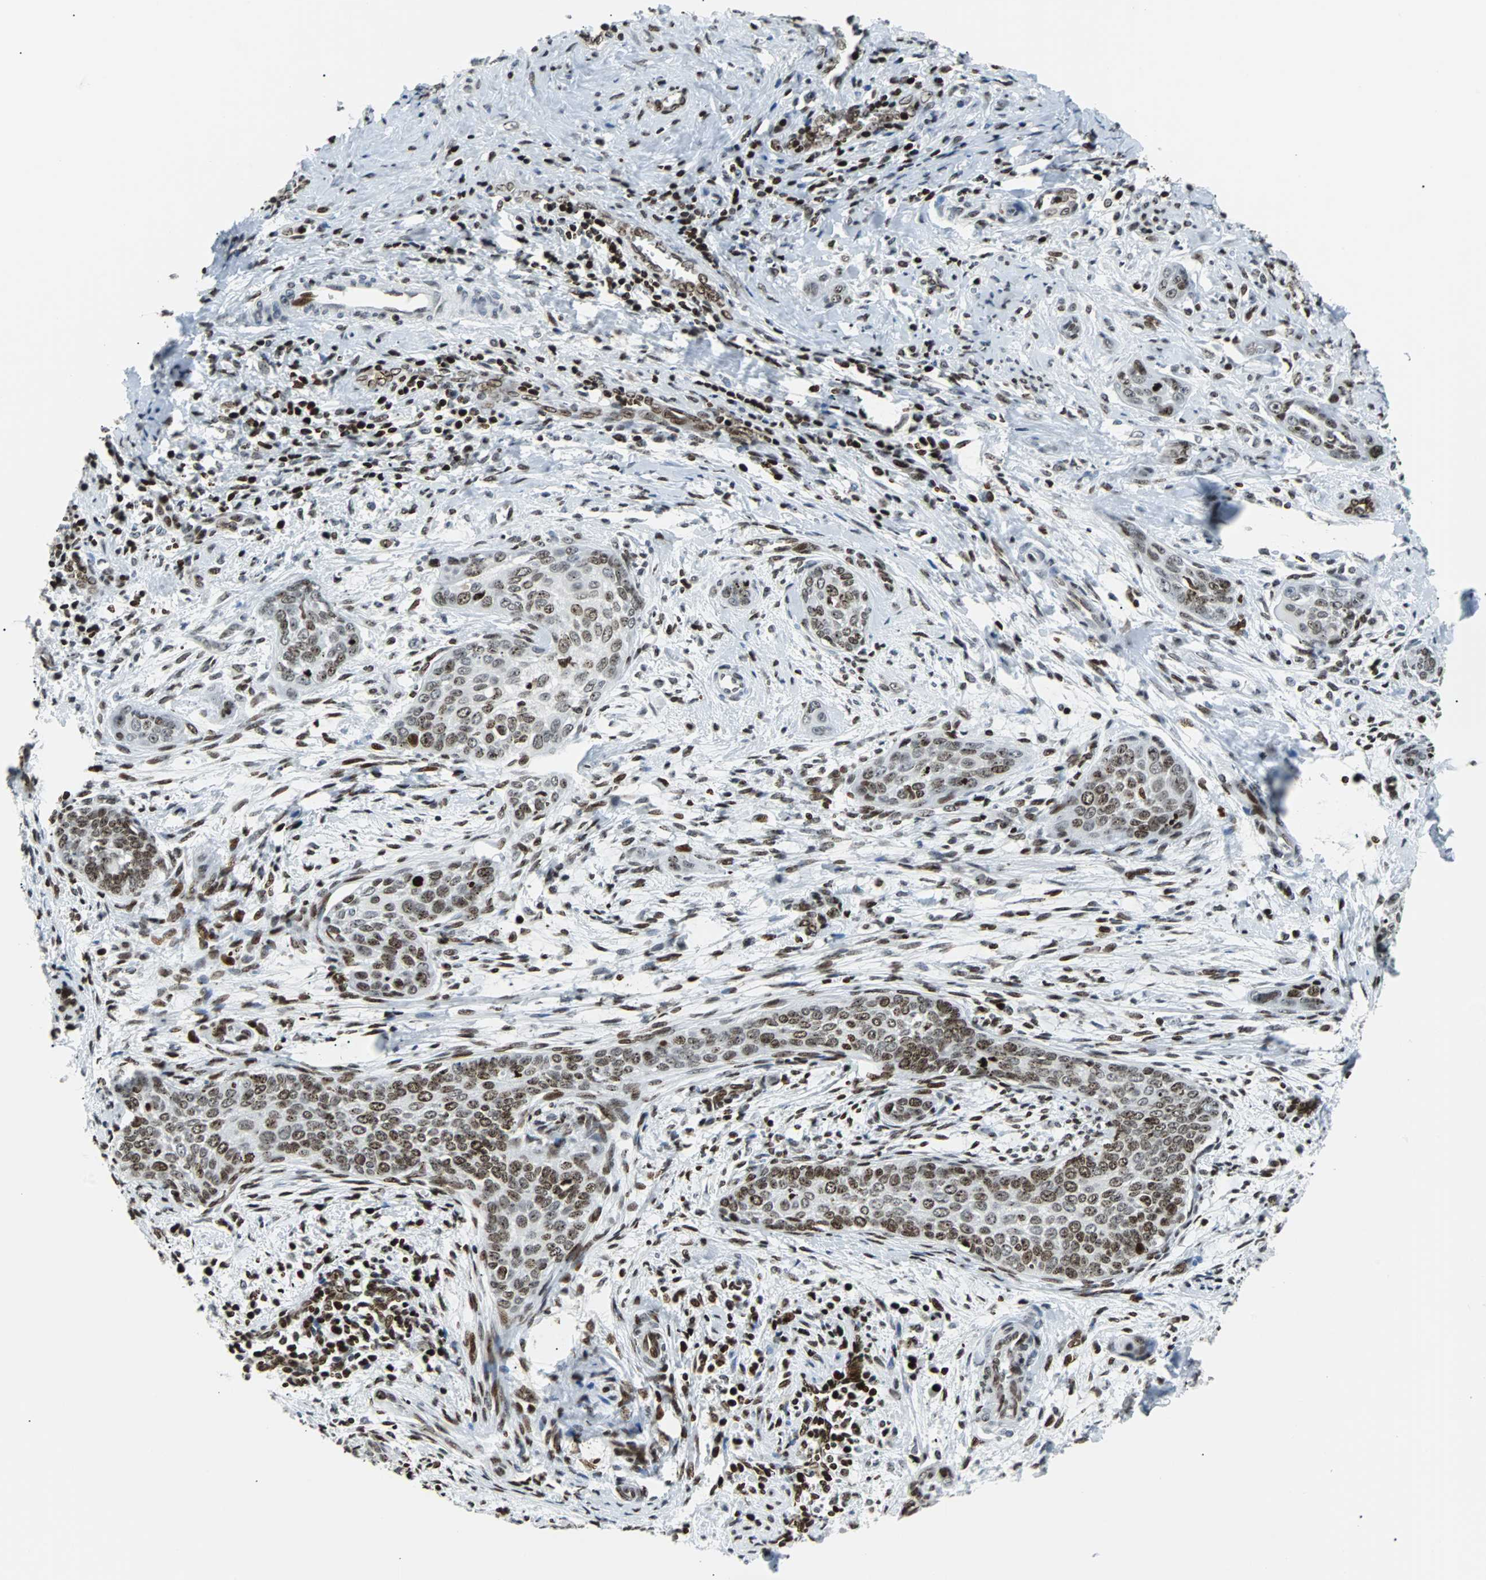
{"staining": {"intensity": "moderate", "quantity": ">75%", "location": "nuclear"}, "tissue": "cervical cancer", "cell_type": "Tumor cells", "image_type": "cancer", "snomed": [{"axis": "morphology", "description": "Squamous cell carcinoma, NOS"}, {"axis": "topography", "description": "Cervix"}], "caption": "High-power microscopy captured an immunohistochemistry (IHC) photomicrograph of cervical cancer, revealing moderate nuclear expression in approximately >75% of tumor cells.", "gene": "ZNF131", "patient": {"sex": "female", "age": 33}}